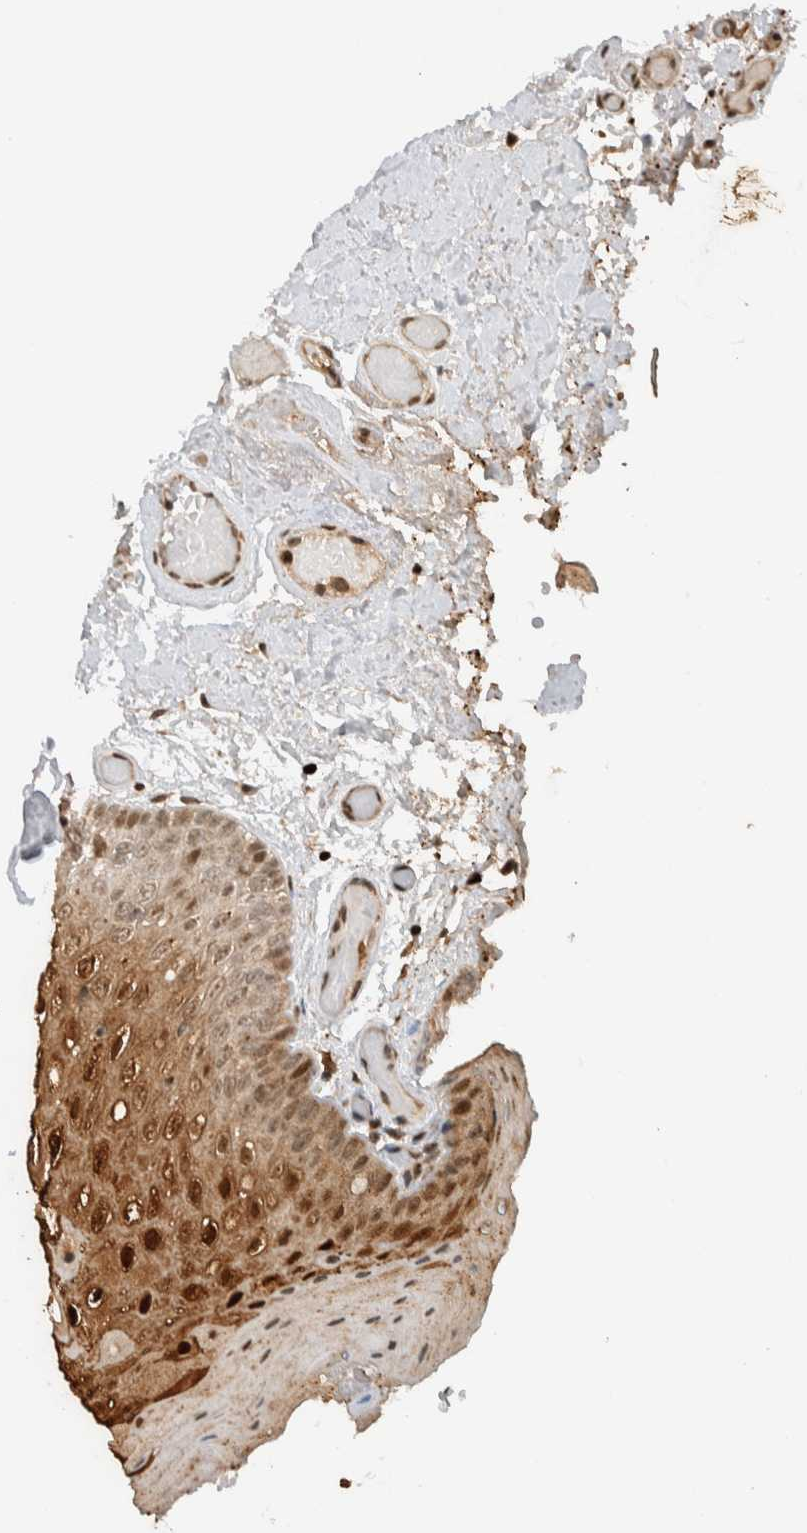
{"staining": {"intensity": "moderate", "quantity": ">75%", "location": "cytoplasmic/membranous,nuclear"}, "tissue": "oral mucosa", "cell_type": "Squamous epithelial cells", "image_type": "normal", "snomed": [{"axis": "morphology", "description": "Normal tissue, NOS"}, {"axis": "morphology", "description": "Squamous cell carcinoma, NOS"}, {"axis": "topography", "description": "Oral tissue"}, {"axis": "topography", "description": "Head-Neck"}], "caption": "Oral mucosa stained for a protein exhibits moderate cytoplasmic/membranous,nuclear positivity in squamous epithelial cells. The staining was performed using DAB to visualize the protein expression in brown, while the nuclei were stained in blue with hematoxylin (Magnification: 20x).", "gene": "ZNF521", "patient": {"sex": "male", "age": 71}}